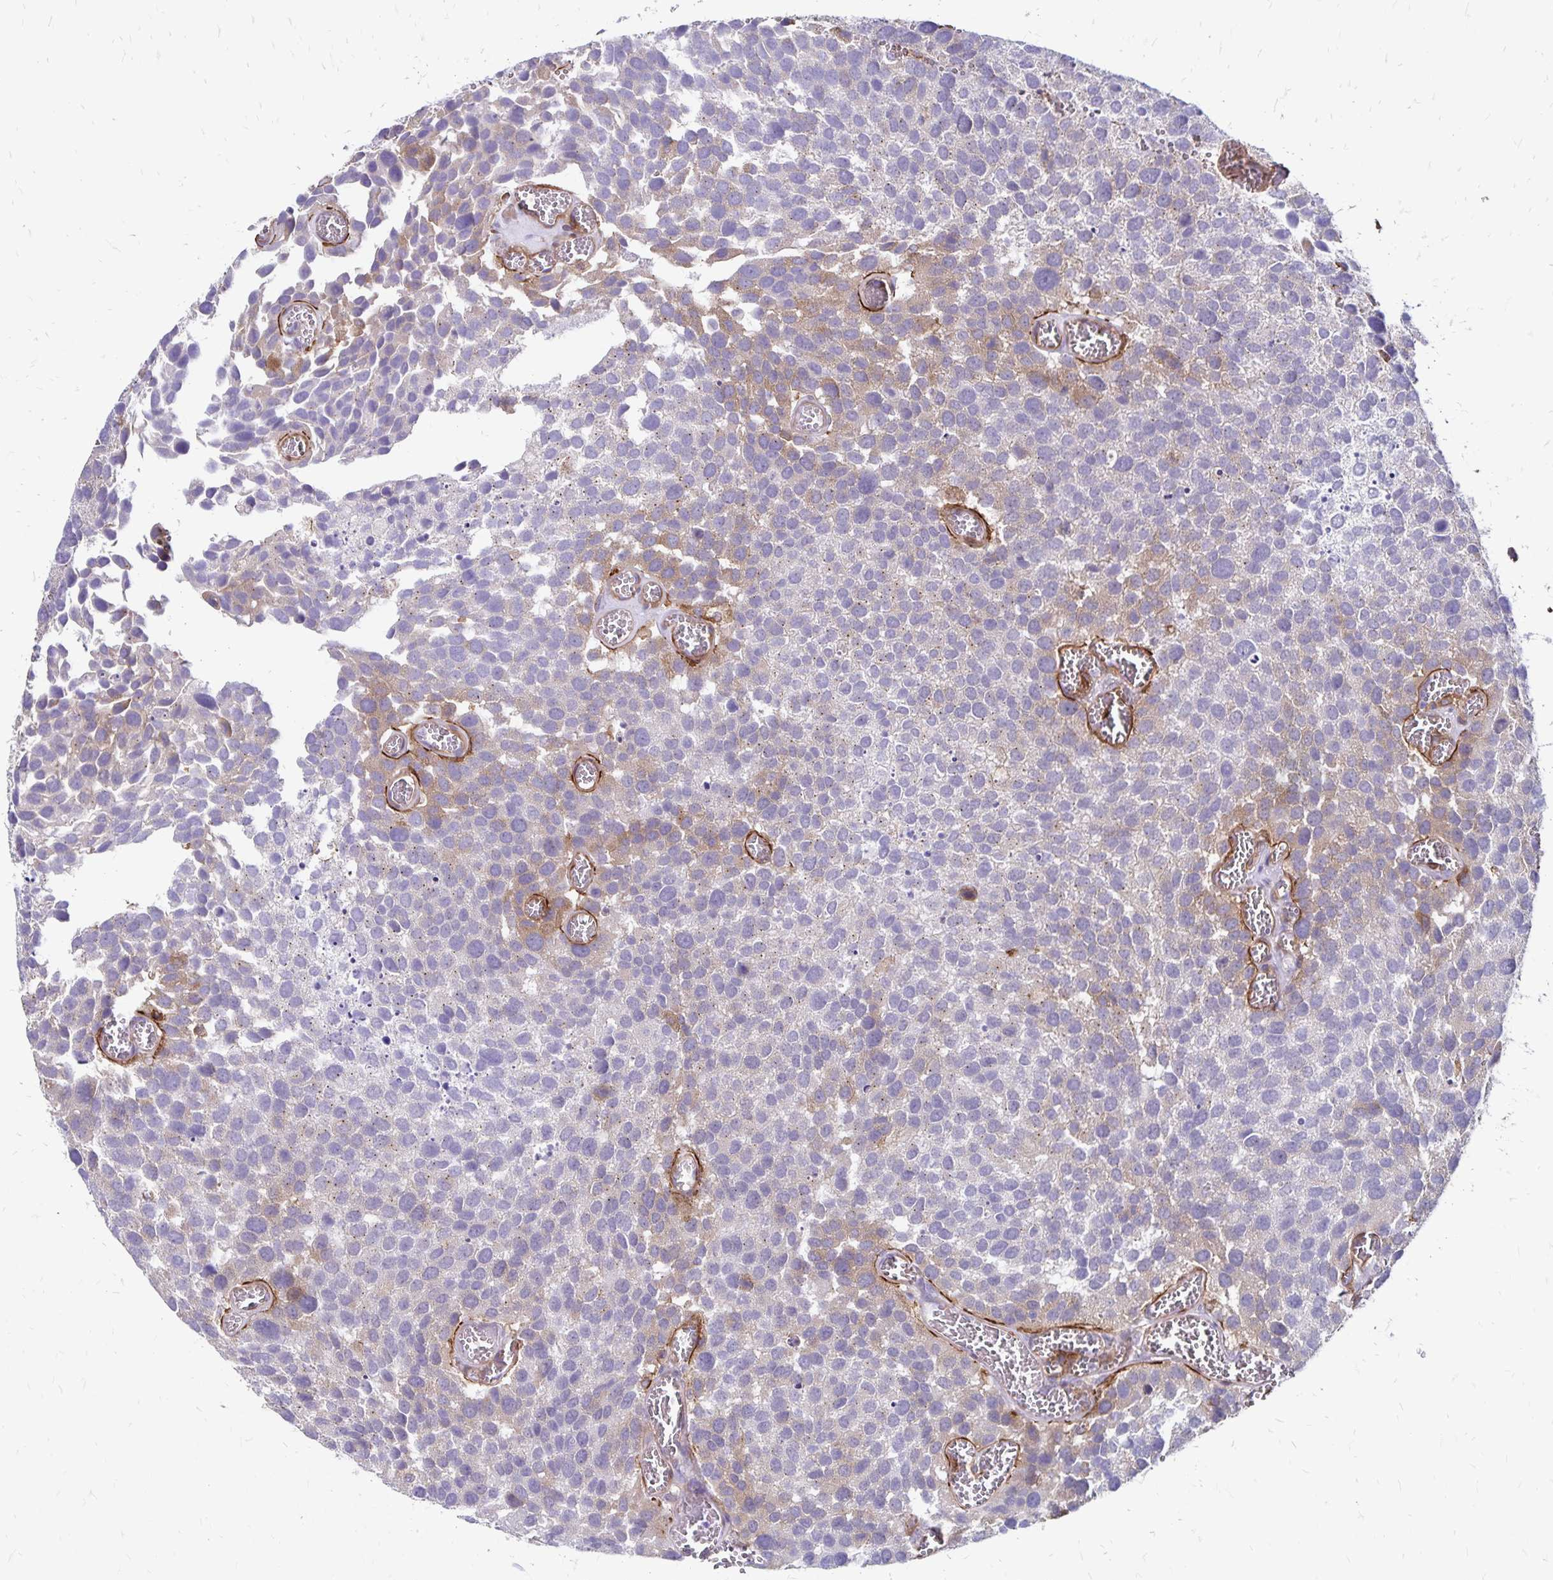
{"staining": {"intensity": "weak", "quantity": "<25%", "location": "cytoplasmic/membranous"}, "tissue": "urothelial cancer", "cell_type": "Tumor cells", "image_type": "cancer", "snomed": [{"axis": "morphology", "description": "Urothelial carcinoma, Low grade"}, {"axis": "topography", "description": "Urinary bladder"}], "caption": "Protein analysis of urothelial cancer displays no significant positivity in tumor cells.", "gene": "TNS3", "patient": {"sex": "female", "age": 69}}